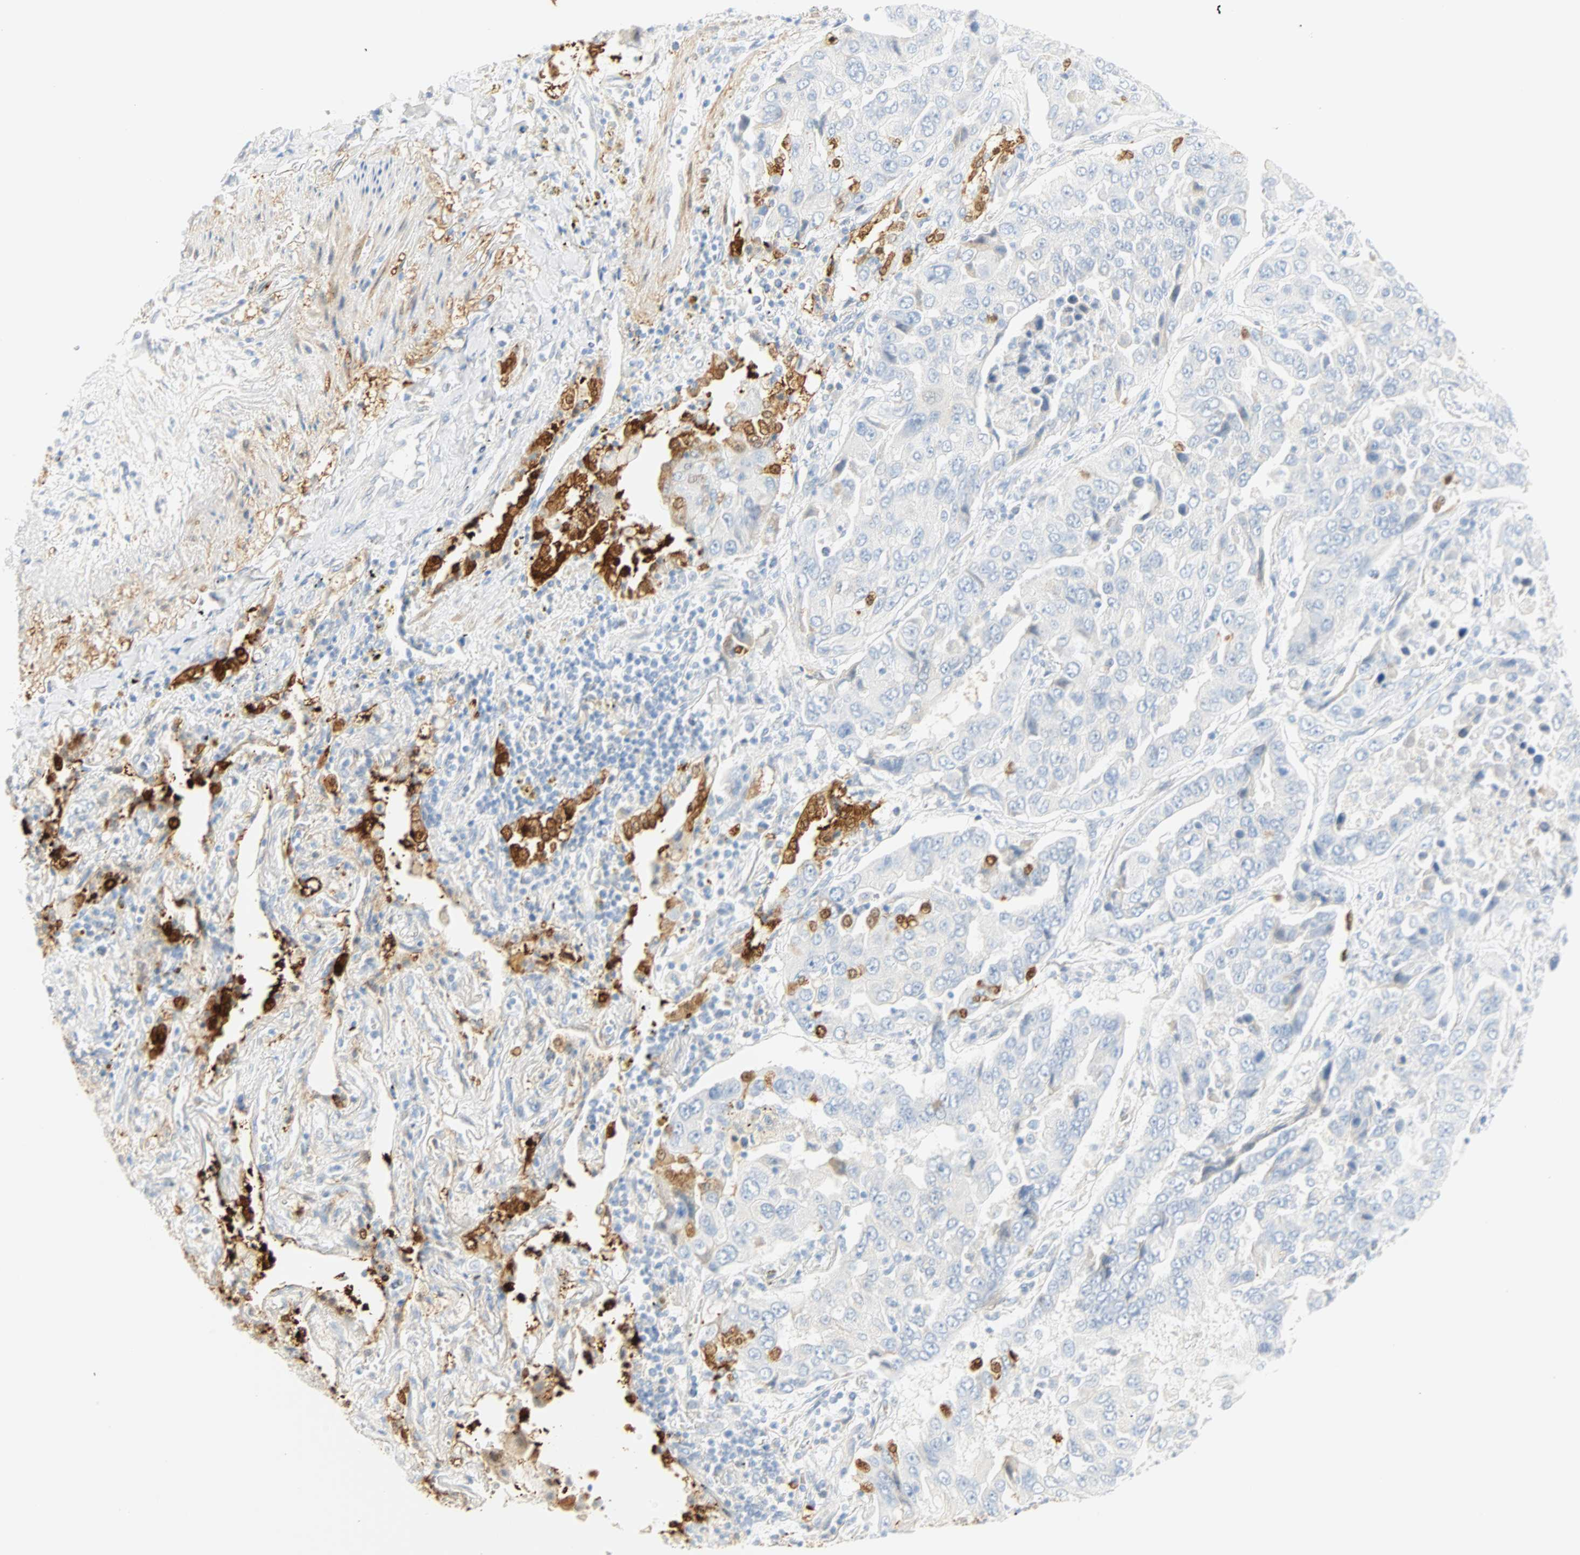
{"staining": {"intensity": "negative", "quantity": "none", "location": "none"}, "tissue": "lung cancer", "cell_type": "Tumor cells", "image_type": "cancer", "snomed": [{"axis": "morphology", "description": "Adenocarcinoma, NOS"}, {"axis": "topography", "description": "Lung"}], "caption": "Immunohistochemistry image of human lung adenocarcinoma stained for a protein (brown), which reveals no staining in tumor cells.", "gene": "SELENBP1", "patient": {"sex": "female", "age": 65}}